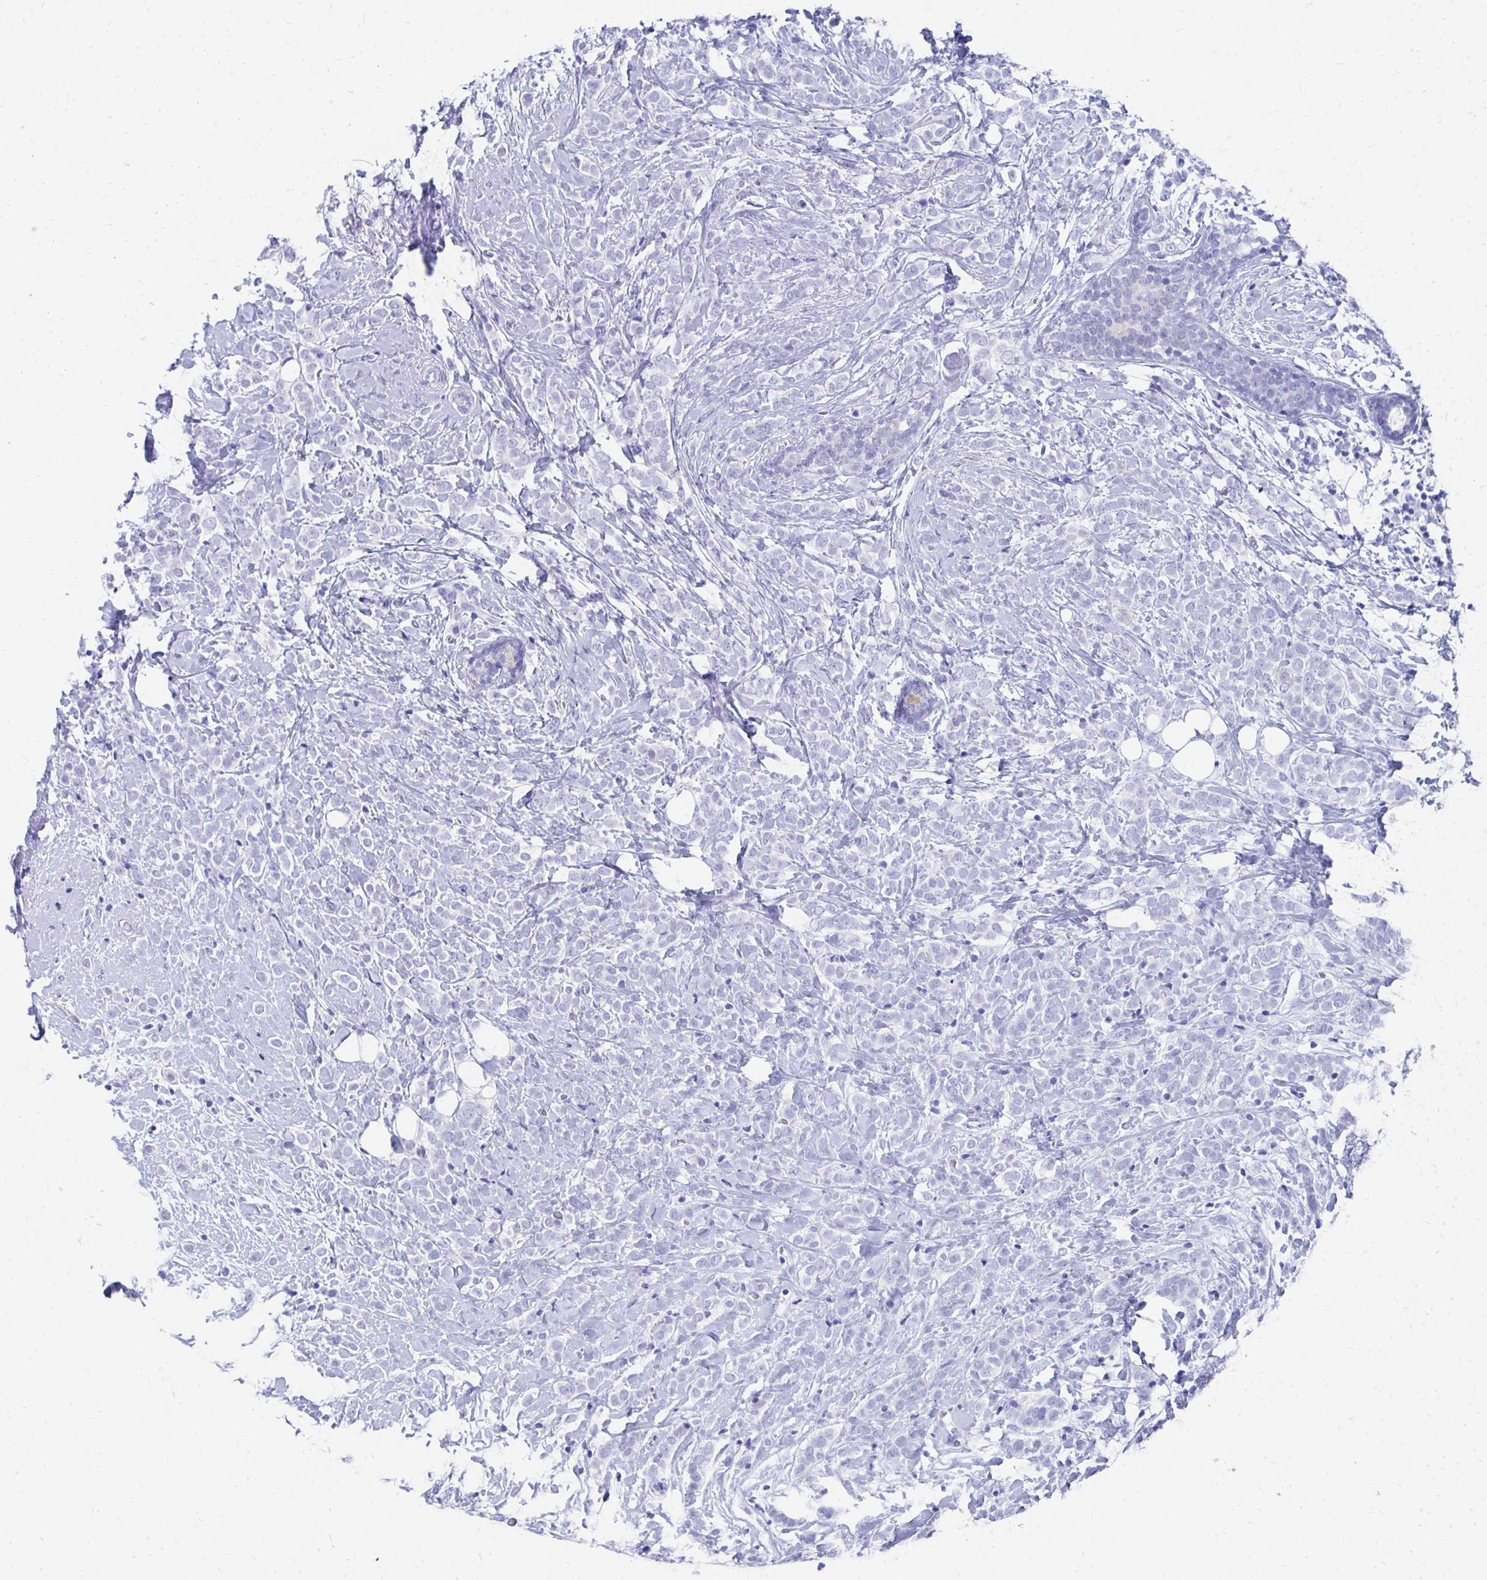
{"staining": {"intensity": "negative", "quantity": "none", "location": "none"}, "tissue": "breast cancer", "cell_type": "Tumor cells", "image_type": "cancer", "snomed": [{"axis": "morphology", "description": "Lobular carcinoma"}, {"axis": "topography", "description": "Breast"}], "caption": "High magnification brightfield microscopy of lobular carcinoma (breast) stained with DAB (brown) and counterstained with hematoxylin (blue): tumor cells show no significant positivity.", "gene": "HGD", "patient": {"sex": "female", "age": 49}}